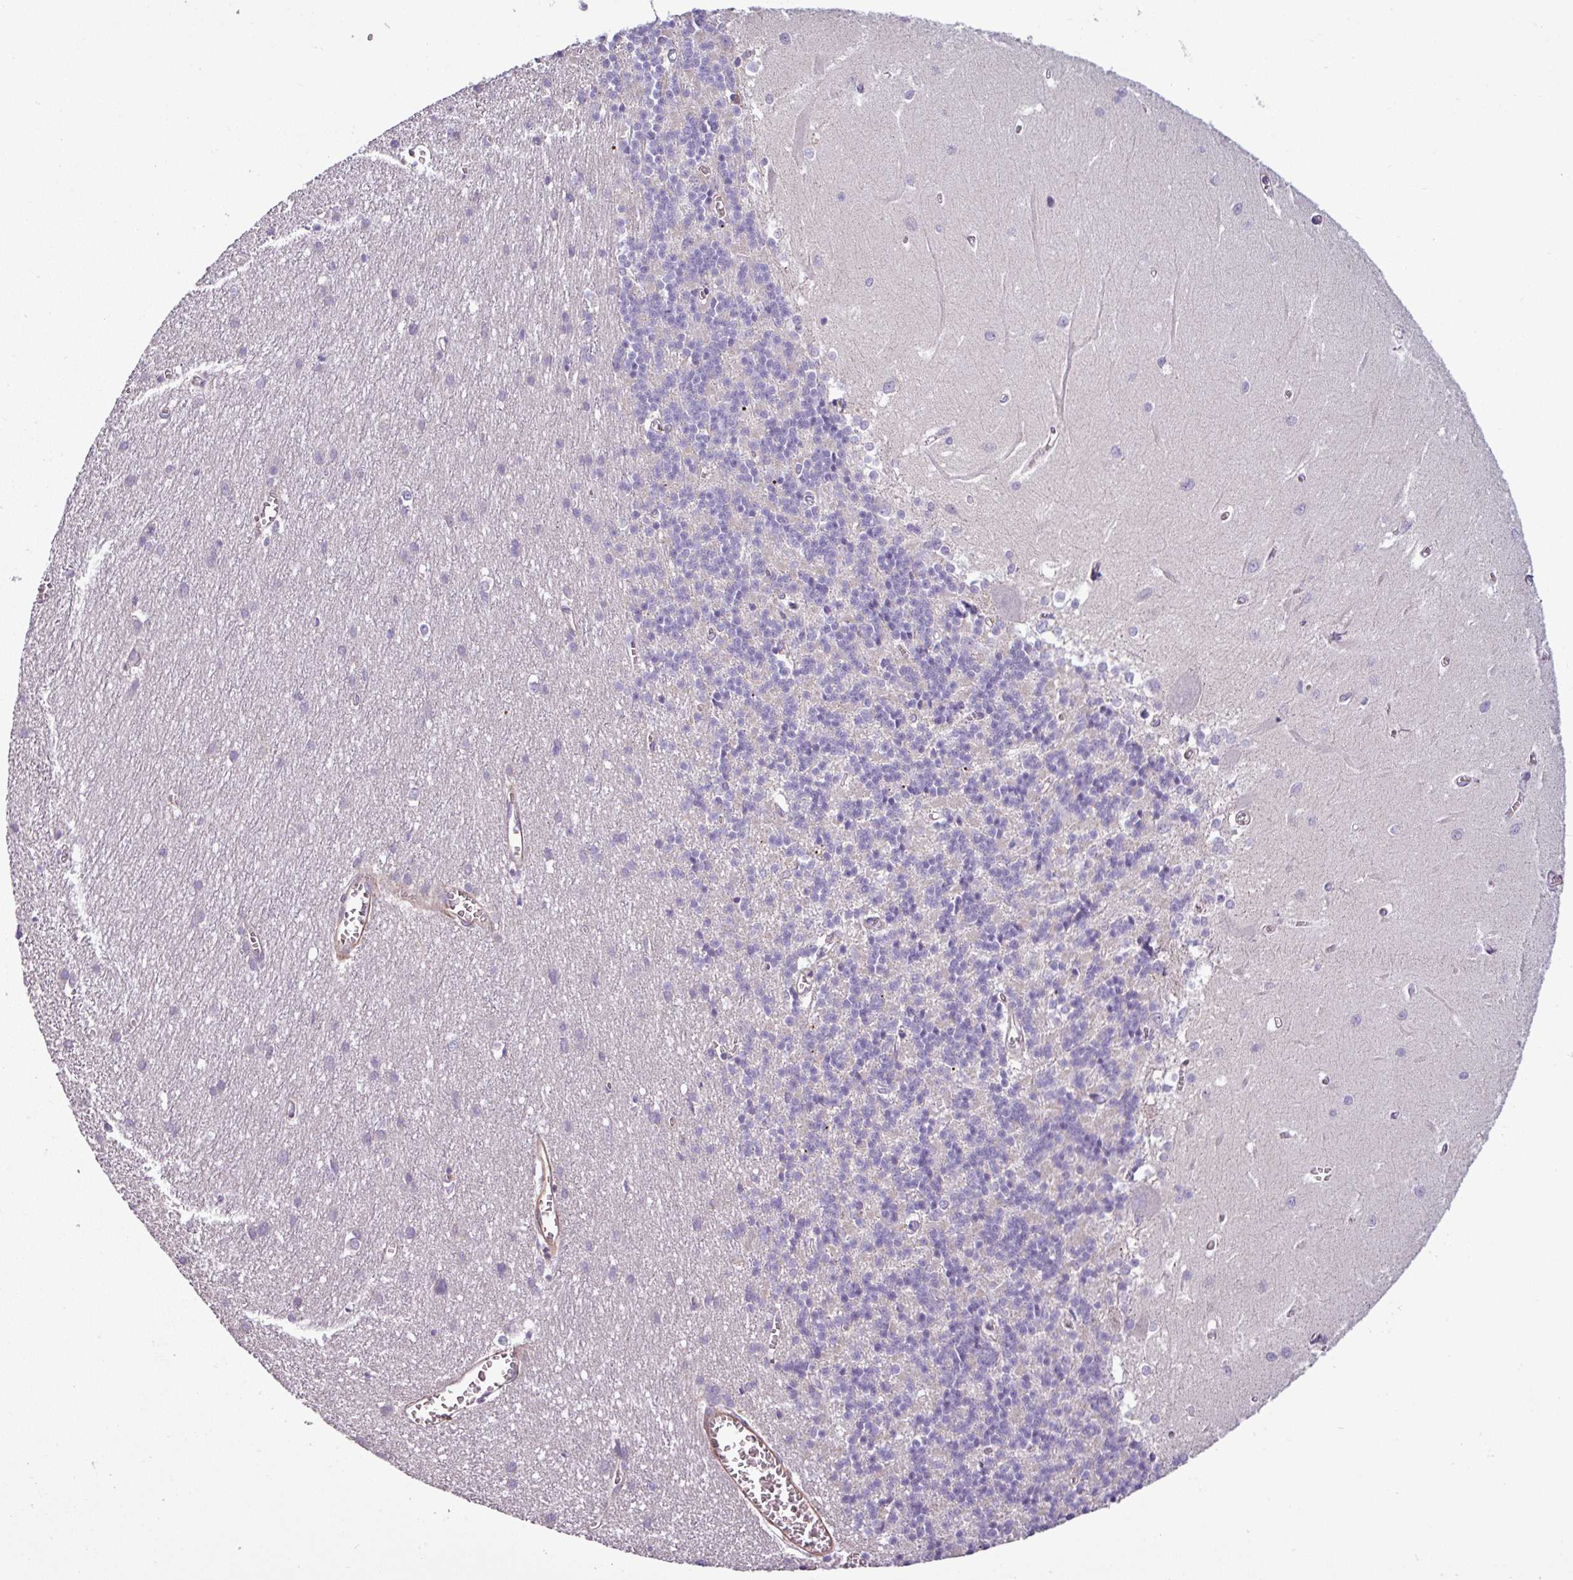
{"staining": {"intensity": "negative", "quantity": "none", "location": "none"}, "tissue": "cerebellum", "cell_type": "Cells in granular layer", "image_type": "normal", "snomed": [{"axis": "morphology", "description": "Normal tissue, NOS"}, {"axis": "topography", "description": "Cerebellum"}], "caption": "Immunohistochemistry of unremarkable cerebellum exhibits no positivity in cells in granular layer. (DAB (3,3'-diaminobenzidine) immunohistochemistry (IHC), high magnification).", "gene": "BTN2A2", "patient": {"sex": "male", "age": 37}}